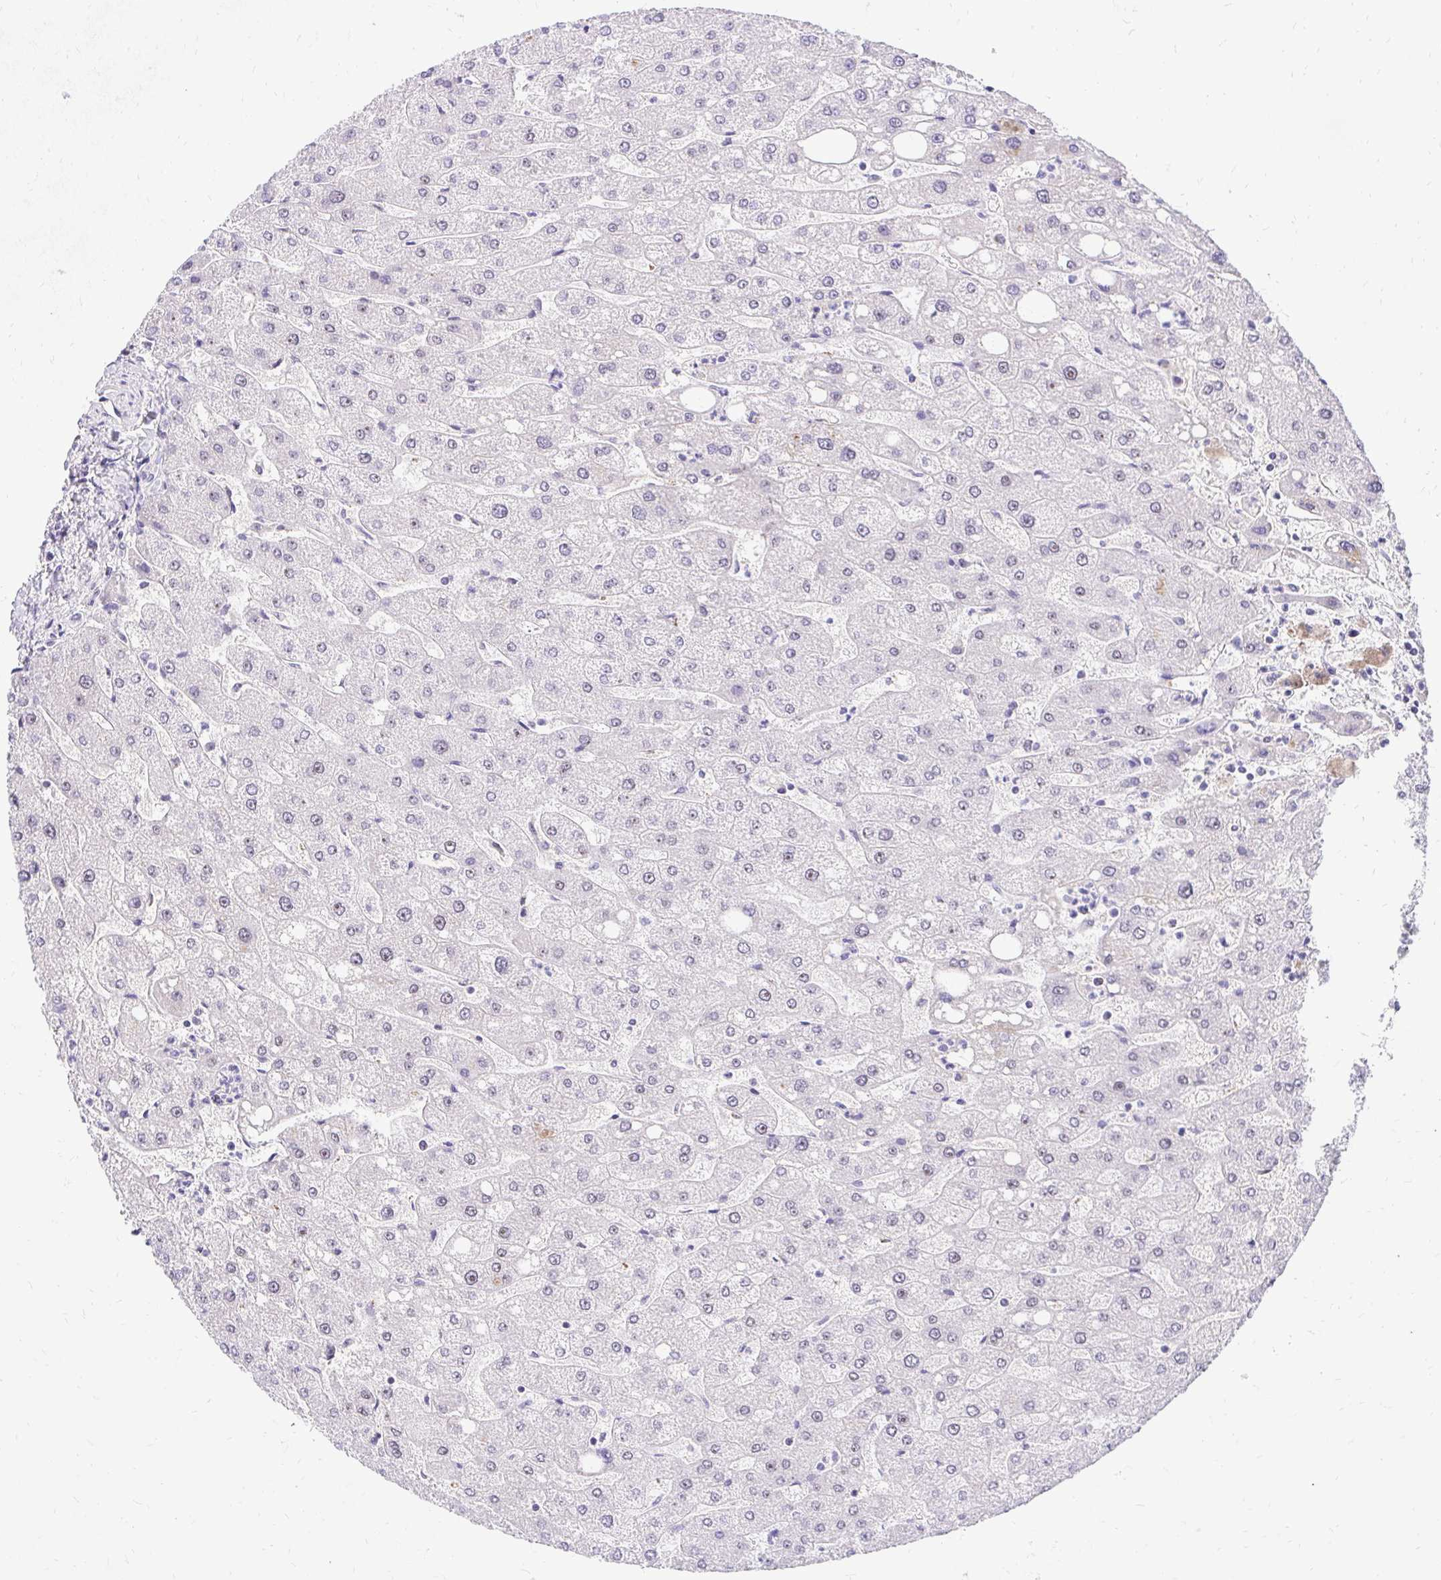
{"staining": {"intensity": "negative", "quantity": "none", "location": "none"}, "tissue": "liver", "cell_type": "Cholangiocytes", "image_type": "normal", "snomed": [{"axis": "morphology", "description": "Normal tissue, NOS"}, {"axis": "topography", "description": "Liver"}], "caption": "This micrograph is of benign liver stained with immunohistochemistry to label a protein in brown with the nuclei are counter-stained blue. There is no expression in cholangiocytes.", "gene": "NIFK", "patient": {"sex": "male", "age": 67}}